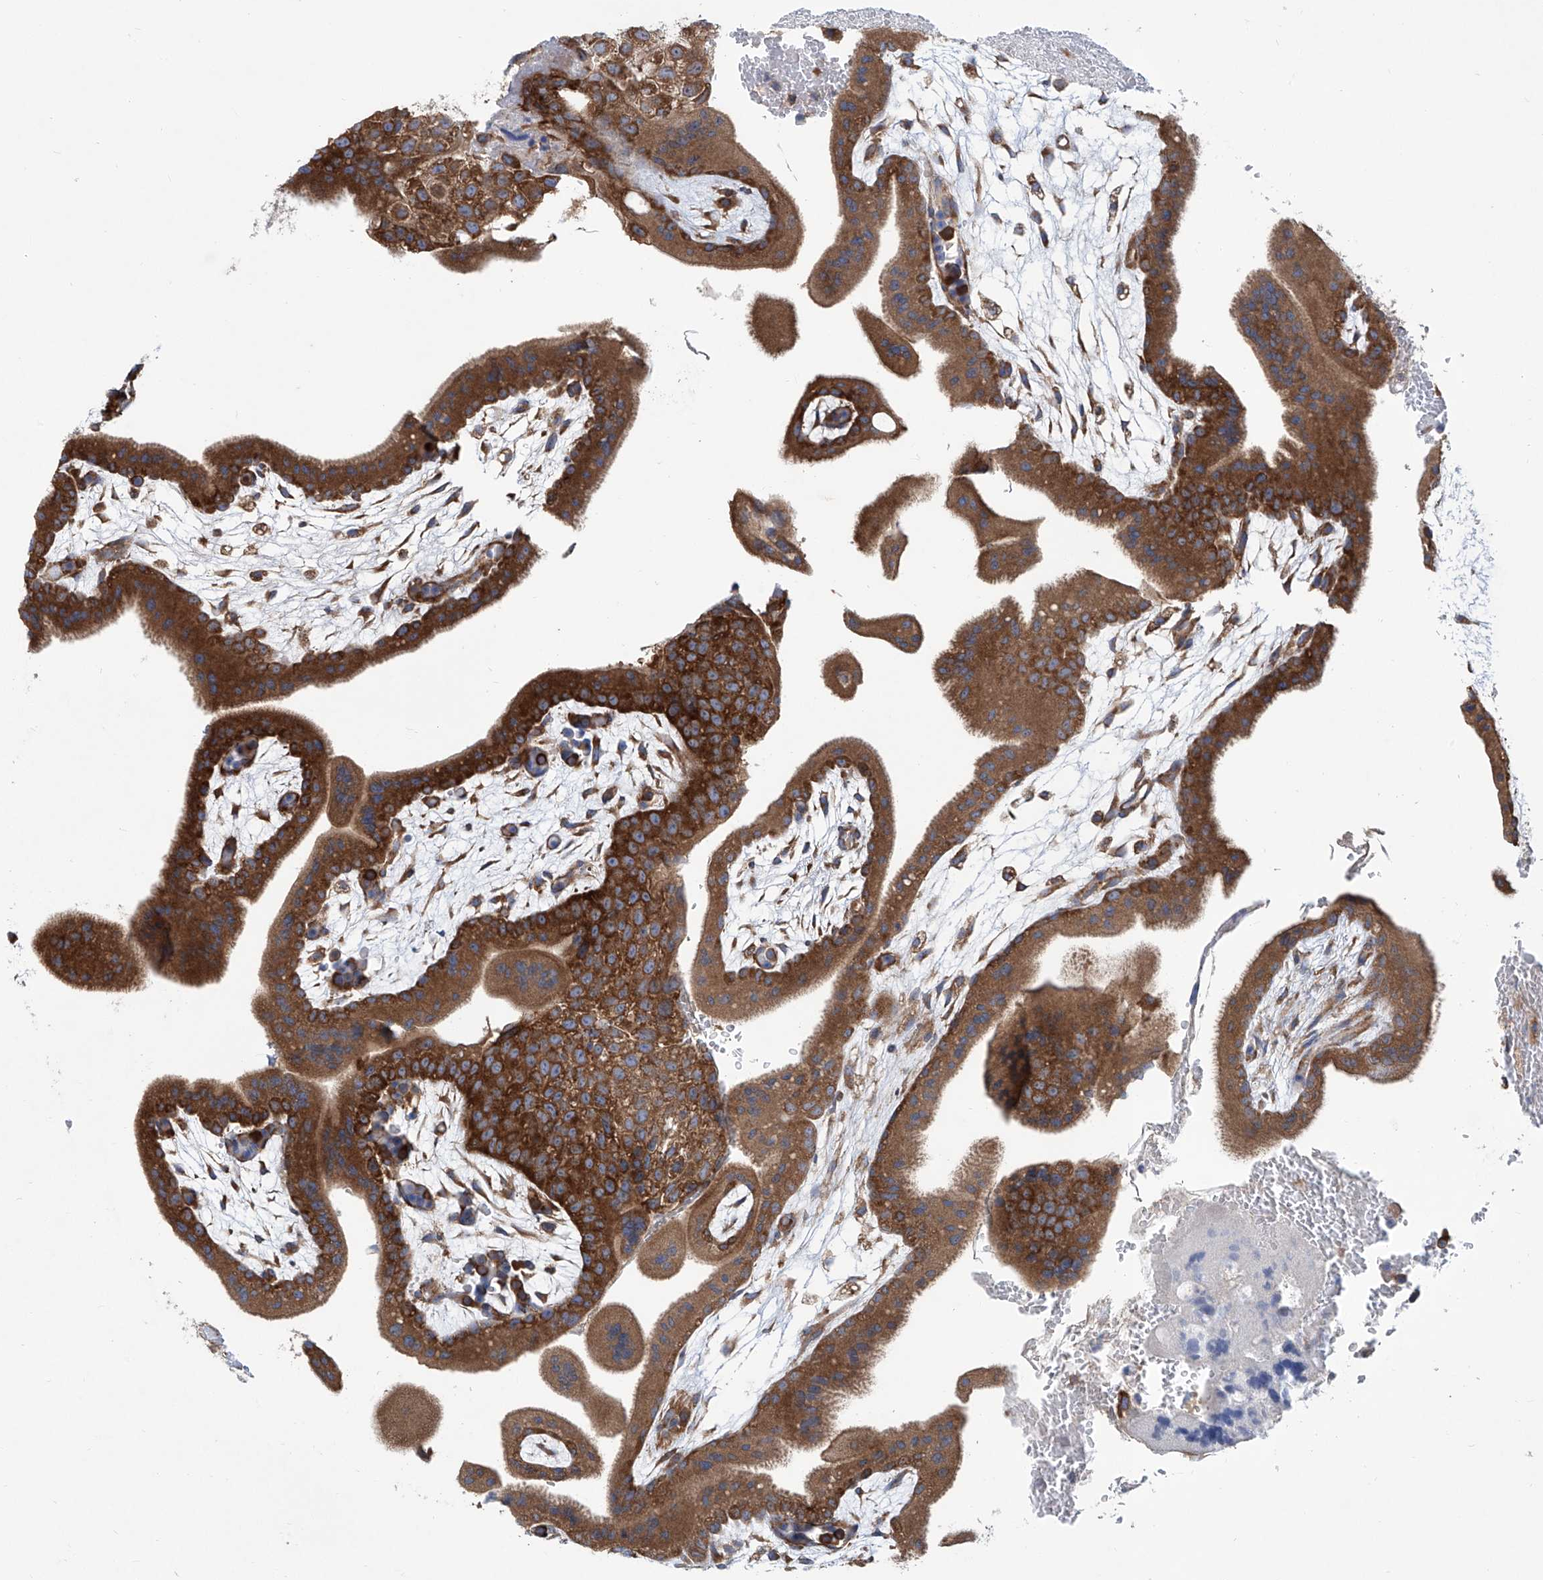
{"staining": {"intensity": "strong", "quantity": ">75%", "location": "cytoplasmic/membranous"}, "tissue": "placenta", "cell_type": "Trophoblastic cells", "image_type": "normal", "snomed": [{"axis": "morphology", "description": "Normal tissue, NOS"}, {"axis": "topography", "description": "Placenta"}], "caption": "Immunohistochemistry (DAB (3,3'-diaminobenzidine)) staining of benign placenta reveals strong cytoplasmic/membranous protein staining in about >75% of trophoblastic cells.", "gene": "SENP2", "patient": {"sex": "female", "age": 35}}